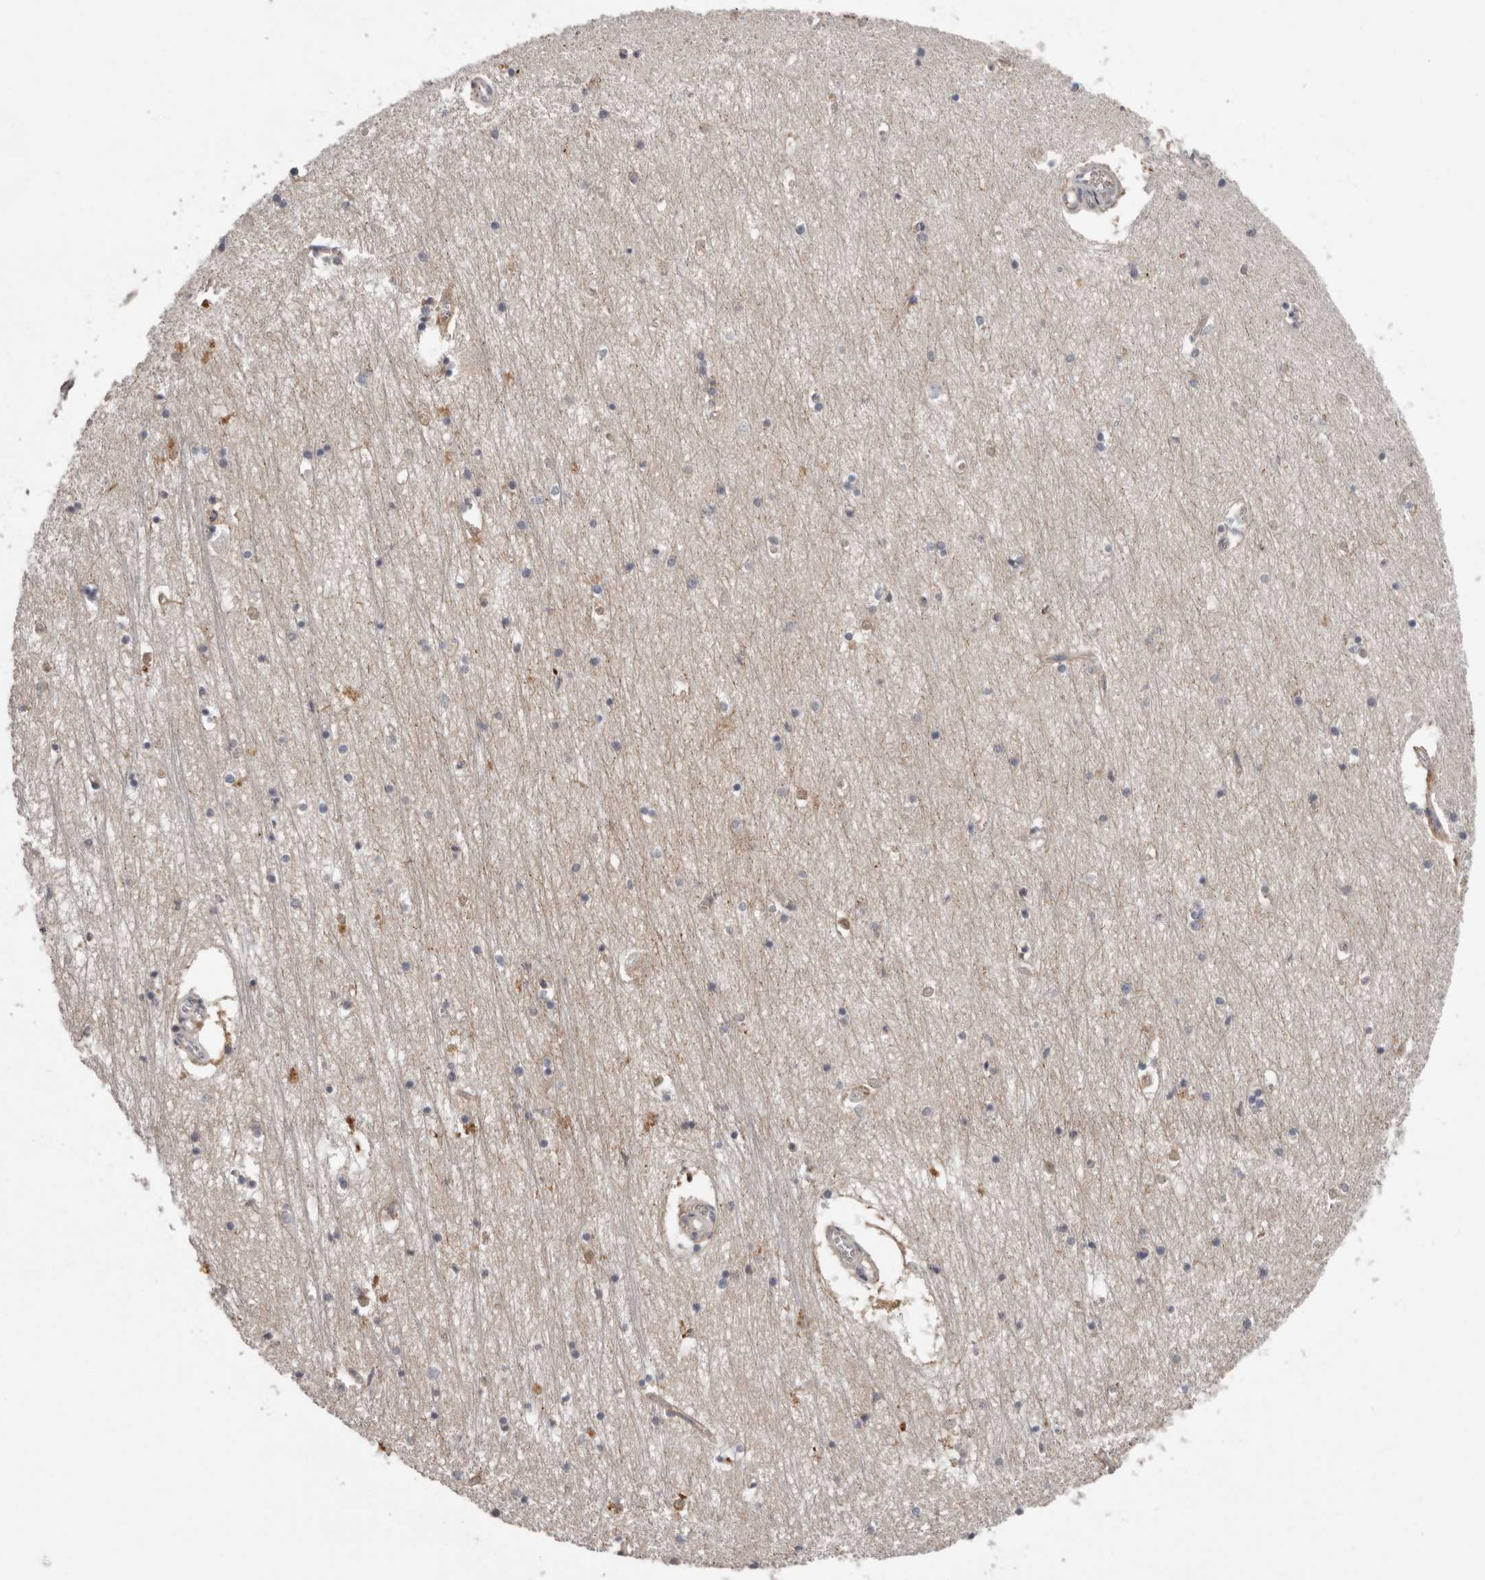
{"staining": {"intensity": "negative", "quantity": "none", "location": "none"}, "tissue": "hippocampus", "cell_type": "Glial cells", "image_type": "normal", "snomed": [{"axis": "morphology", "description": "Normal tissue, NOS"}, {"axis": "topography", "description": "Hippocampus"}], "caption": "This is an immunohistochemistry image of benign human hippocampus. There is no staining in glial cells.", "gene": "FGFR4", "patient": {"sex": "male", "age": 70}}